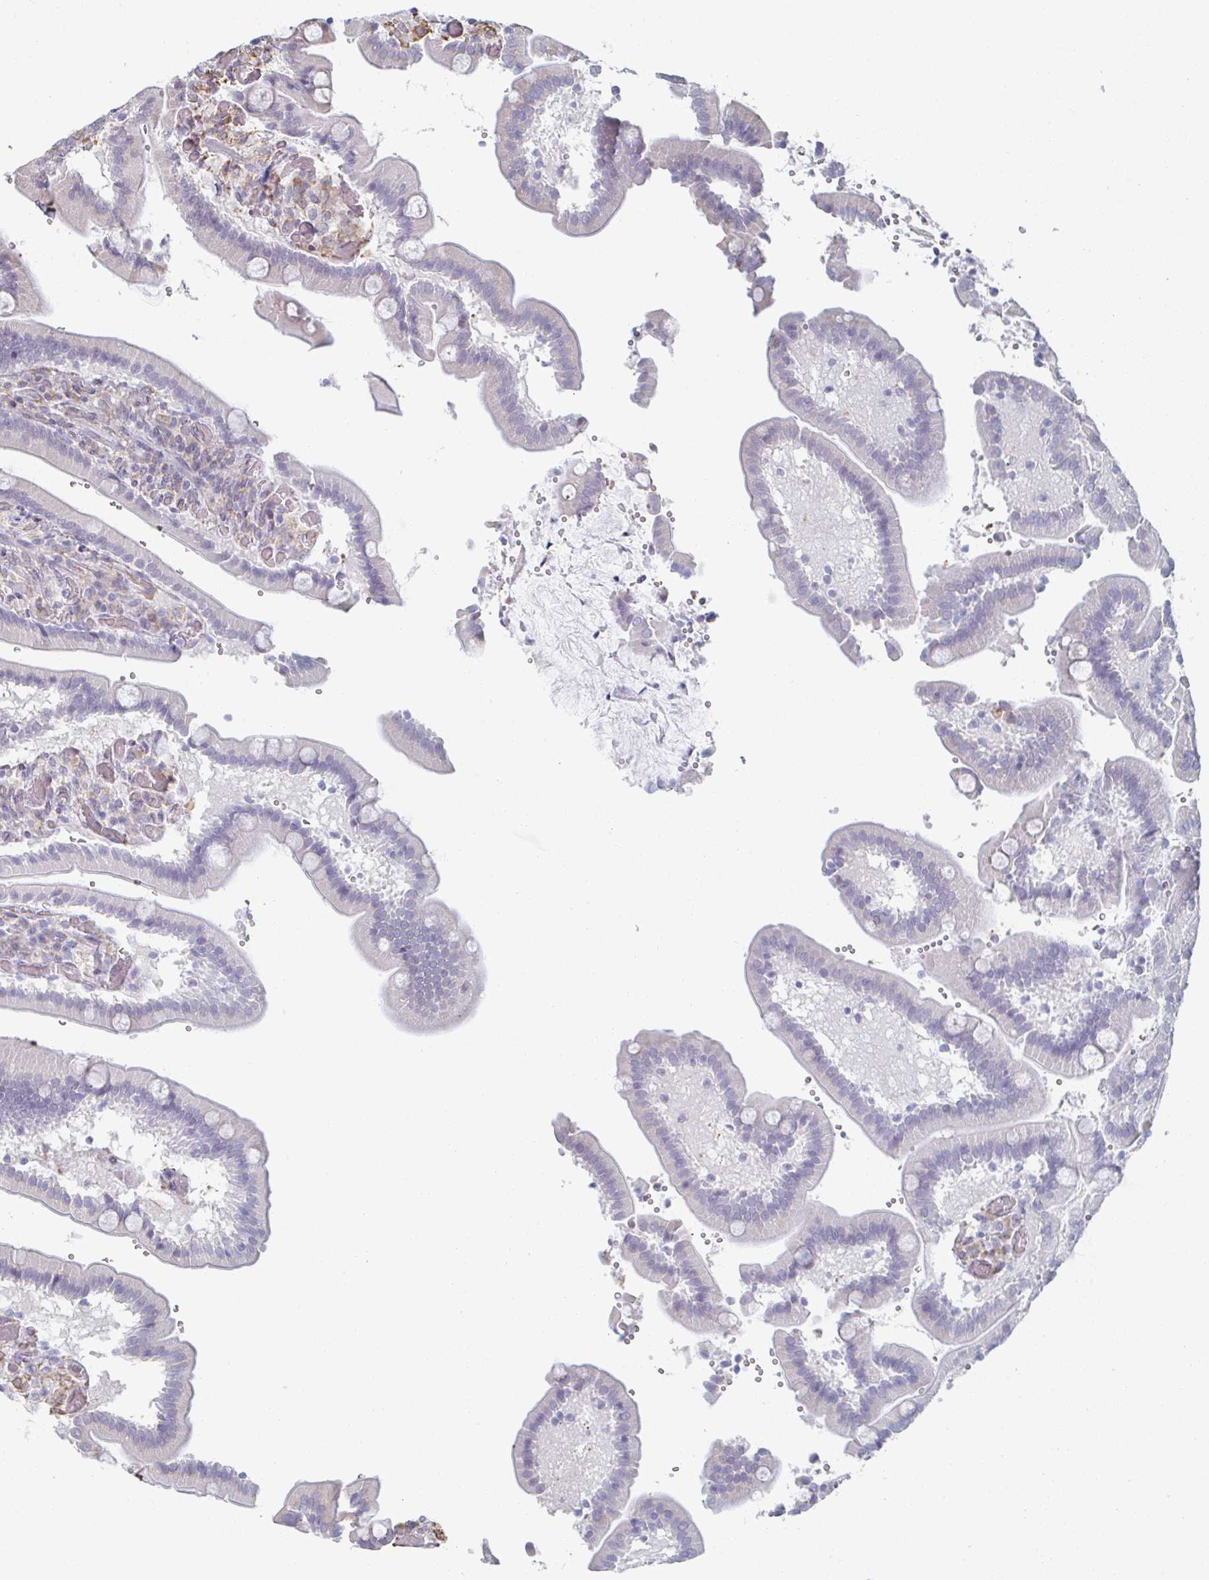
{"staining": {"intensity": "weak", "quantity": "<25%", "location": "cytoplasmic/membranous"}, "tissue": "duodenum", "cell_type": "Glandular cells", "image_type": "normal", "snomed": [{"axis": "morphology", "description": "Normal tissue, NOS"}, {"axis": "topography", "description": "Duodenum"}], "caption": "Unremarkable duodenum was stained to show a protein in brown. There is no significant staining in glandular cells. Brightfield microscopy of immunohistochemistry (IHC) stained with DAB (brown) and hematoxylin (blue), captured at high magnification.", "gene": "RAB5IF", "patient": {"sex": "female", "age": 62}}